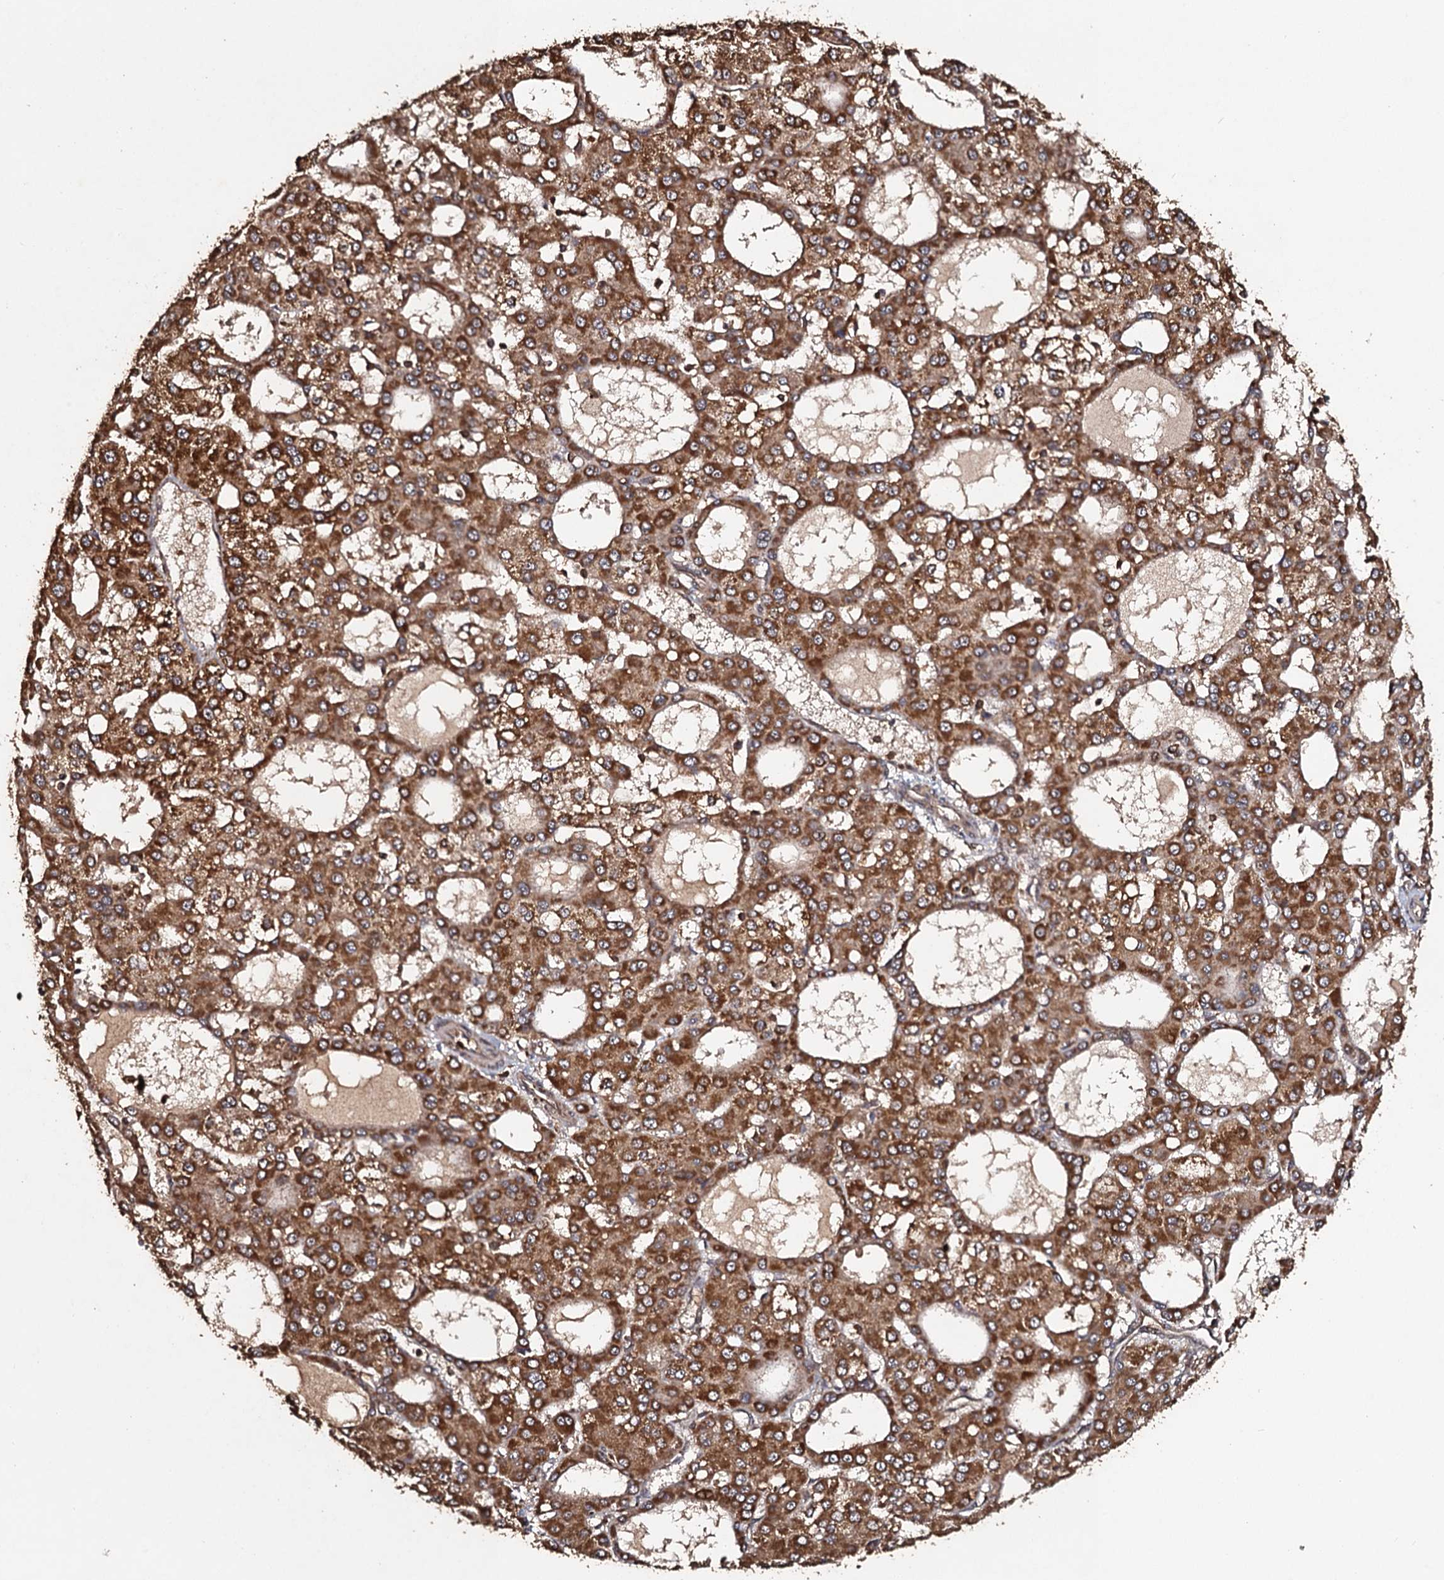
{"staining": {"intensity": "strong", "quantity": ">75%", "location": "cytoplasmic/membranous"}, "tissue": "liver cancer", "cell_type": "Tumor cells", "image_type": "cancer", "snomed": [{"axis": "morphology", "description": "Carcinoma, Hepatocellular, NOS"}, {"axis": "topography", "description": "Liver"}], "caption": "High-power microscopy captured an IHC histopathology image of hepatocellular carcinoma (liver), revealing strong cytoplasmic/membranous positivity in approximately >75% of tumor cells. (IHC, brightfield microscopy, high magnification).", "gene": "ADGRG3", "patient": {"sex": "male", "age": 47}}